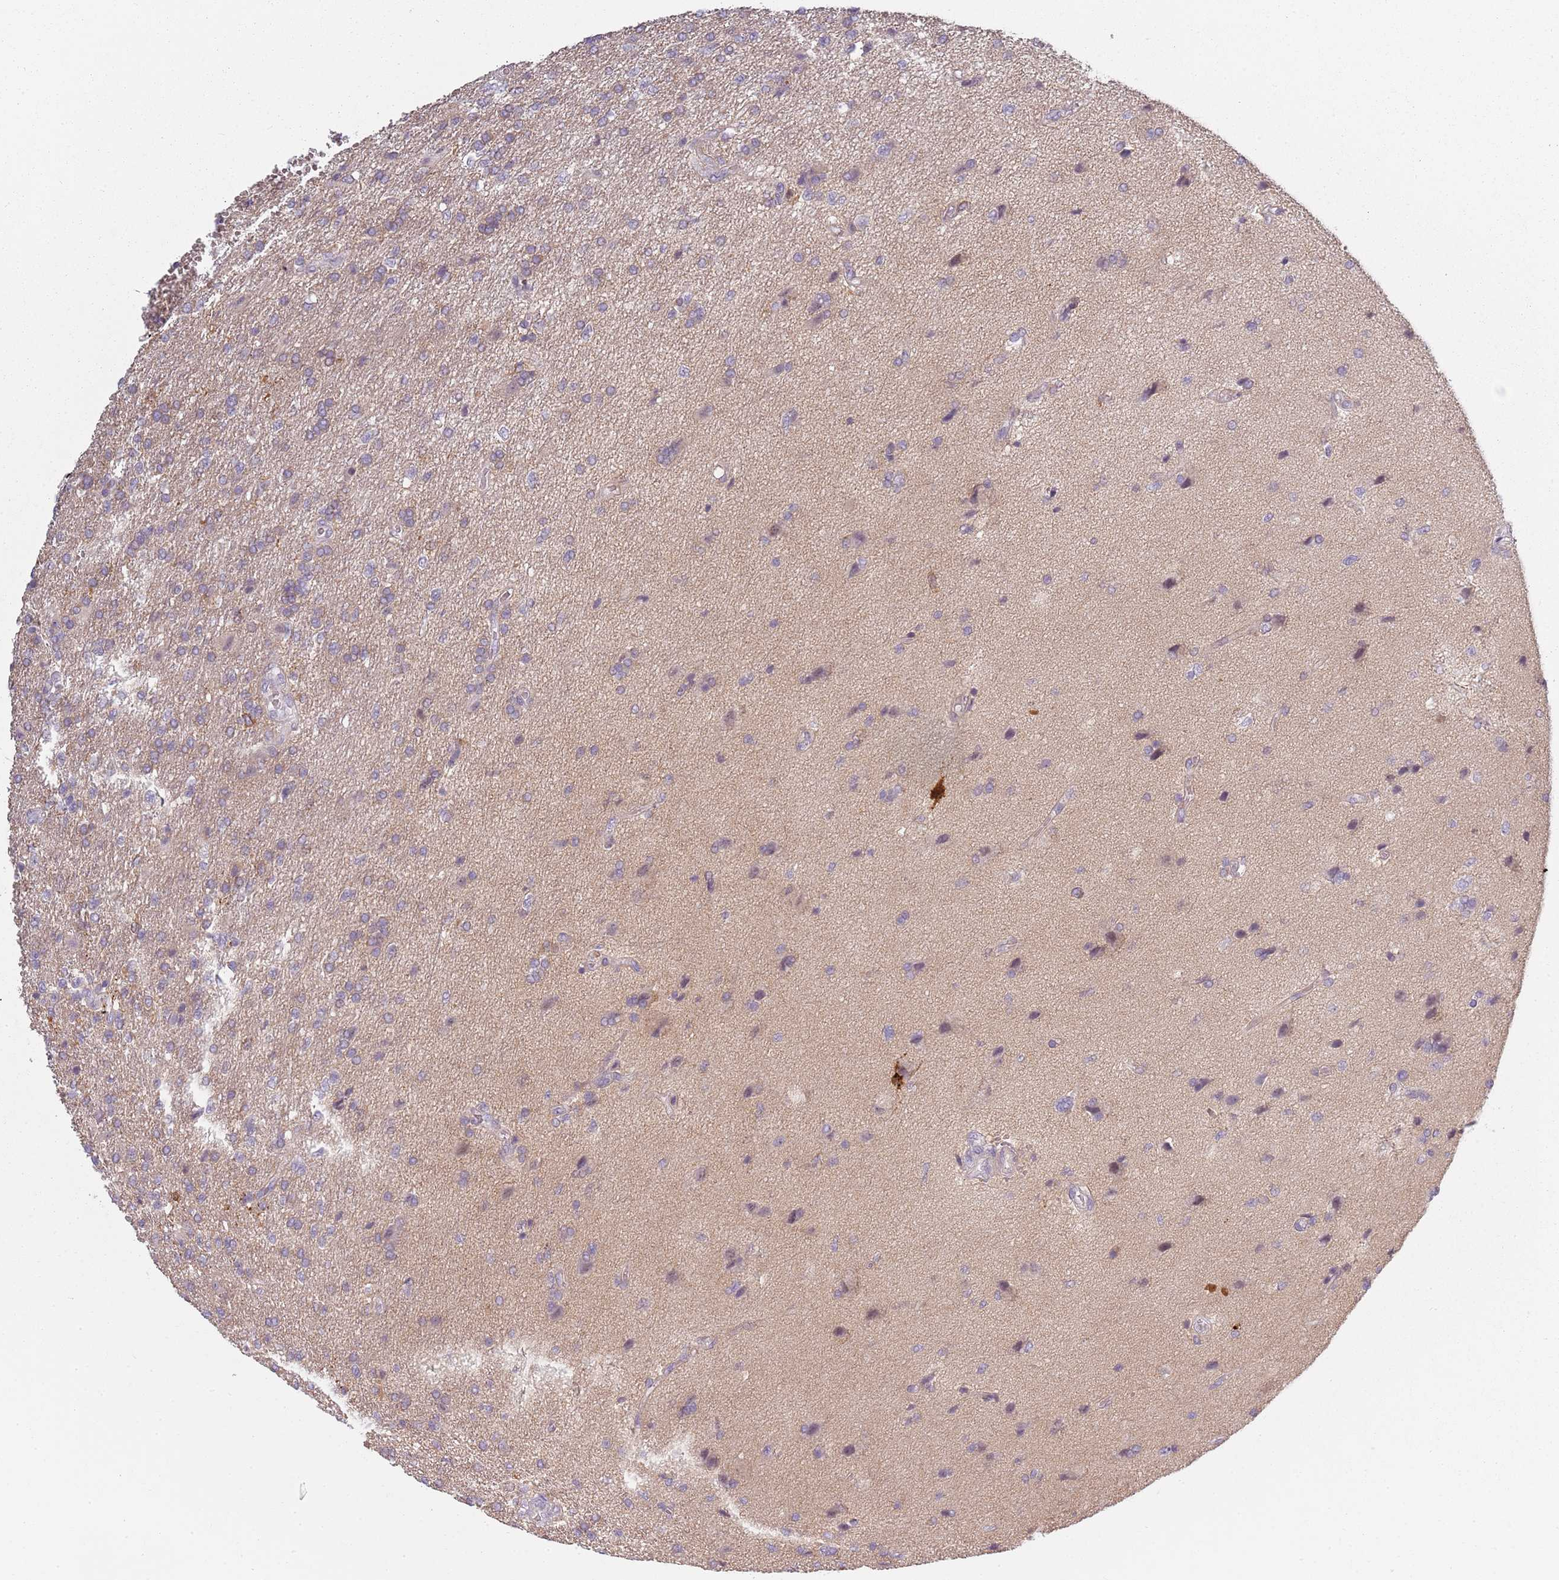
{"staining": {"intensity": "weak", "quantity": "25%-75%", "location": "cytoplasmic/membranous"}, "tissue": "glioma", "cell_type": "Tumor cells", "image_type": "cancer", "snomed": [{"axis": "morphology", "description": "Glioma, malignant, High grade"}, {"axis": "topography", "description": "Brain"}], "caption": "Human glioma stained for a protein (brown) exhibits weak cytoplasmic/membranous positive expression in approximately 25%-75% of tumor cells.", "gene": "CC2D2B", "patient": {"sex": "male", "age": 56}}